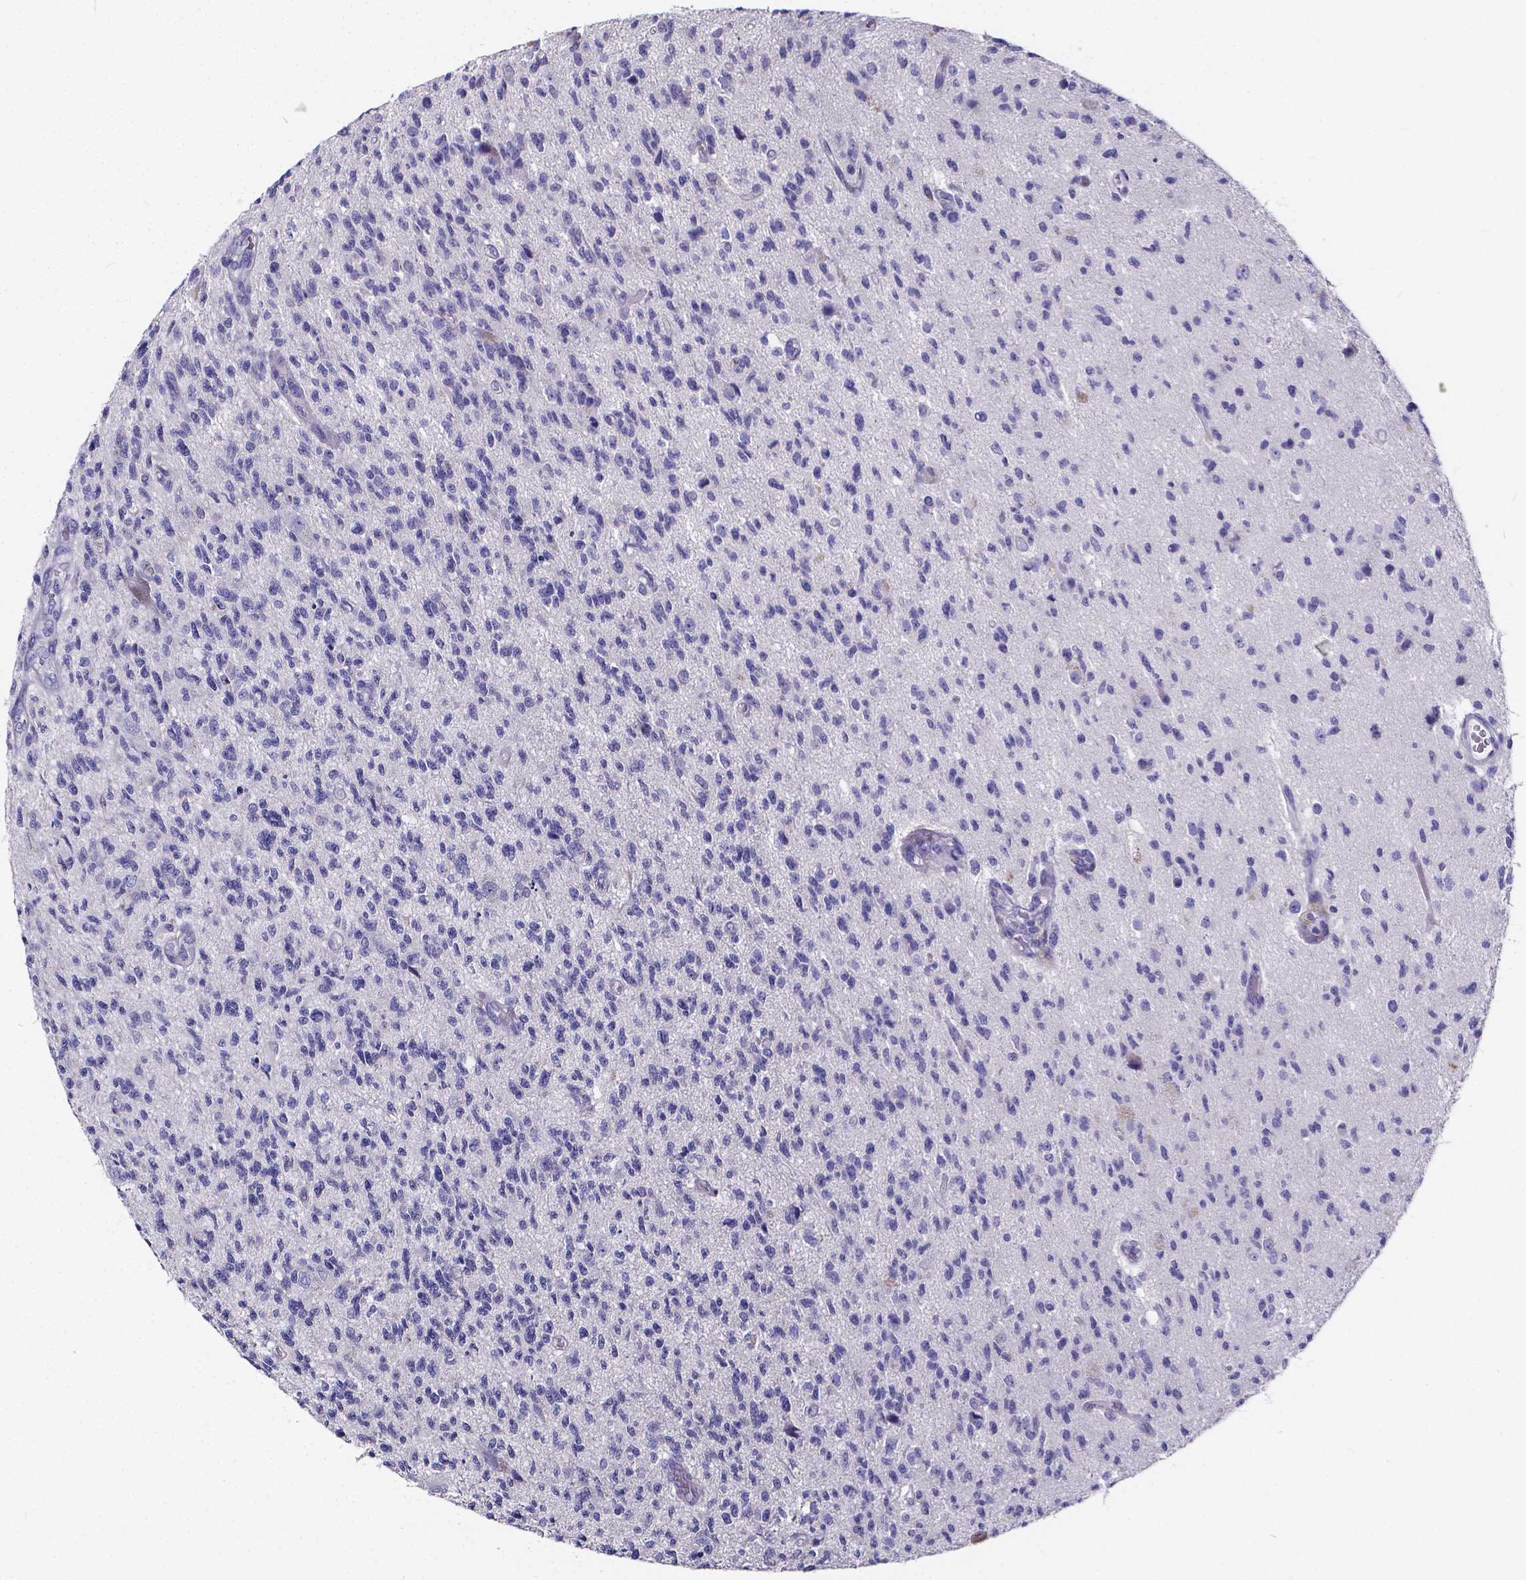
{"staining": {"intensity": "weak", "quantity": "<25%", "location": "cytoplasmic/membranous"}, "tissue": "glioma", "cell_type": "Tumor cells", "image_type": "cancer", "snomed": [{"axis": "morphology", "description": "Glioma, malignant, High grade"}, {"axis": "topography", "description": "Brain"}], "caption": "Human glioma stained for a protein using immunohistochemistry (IHC) reveals no staining in tumor cells.", "gene": "SPEF2", "patient": {"sex": "male", "age": 56}}